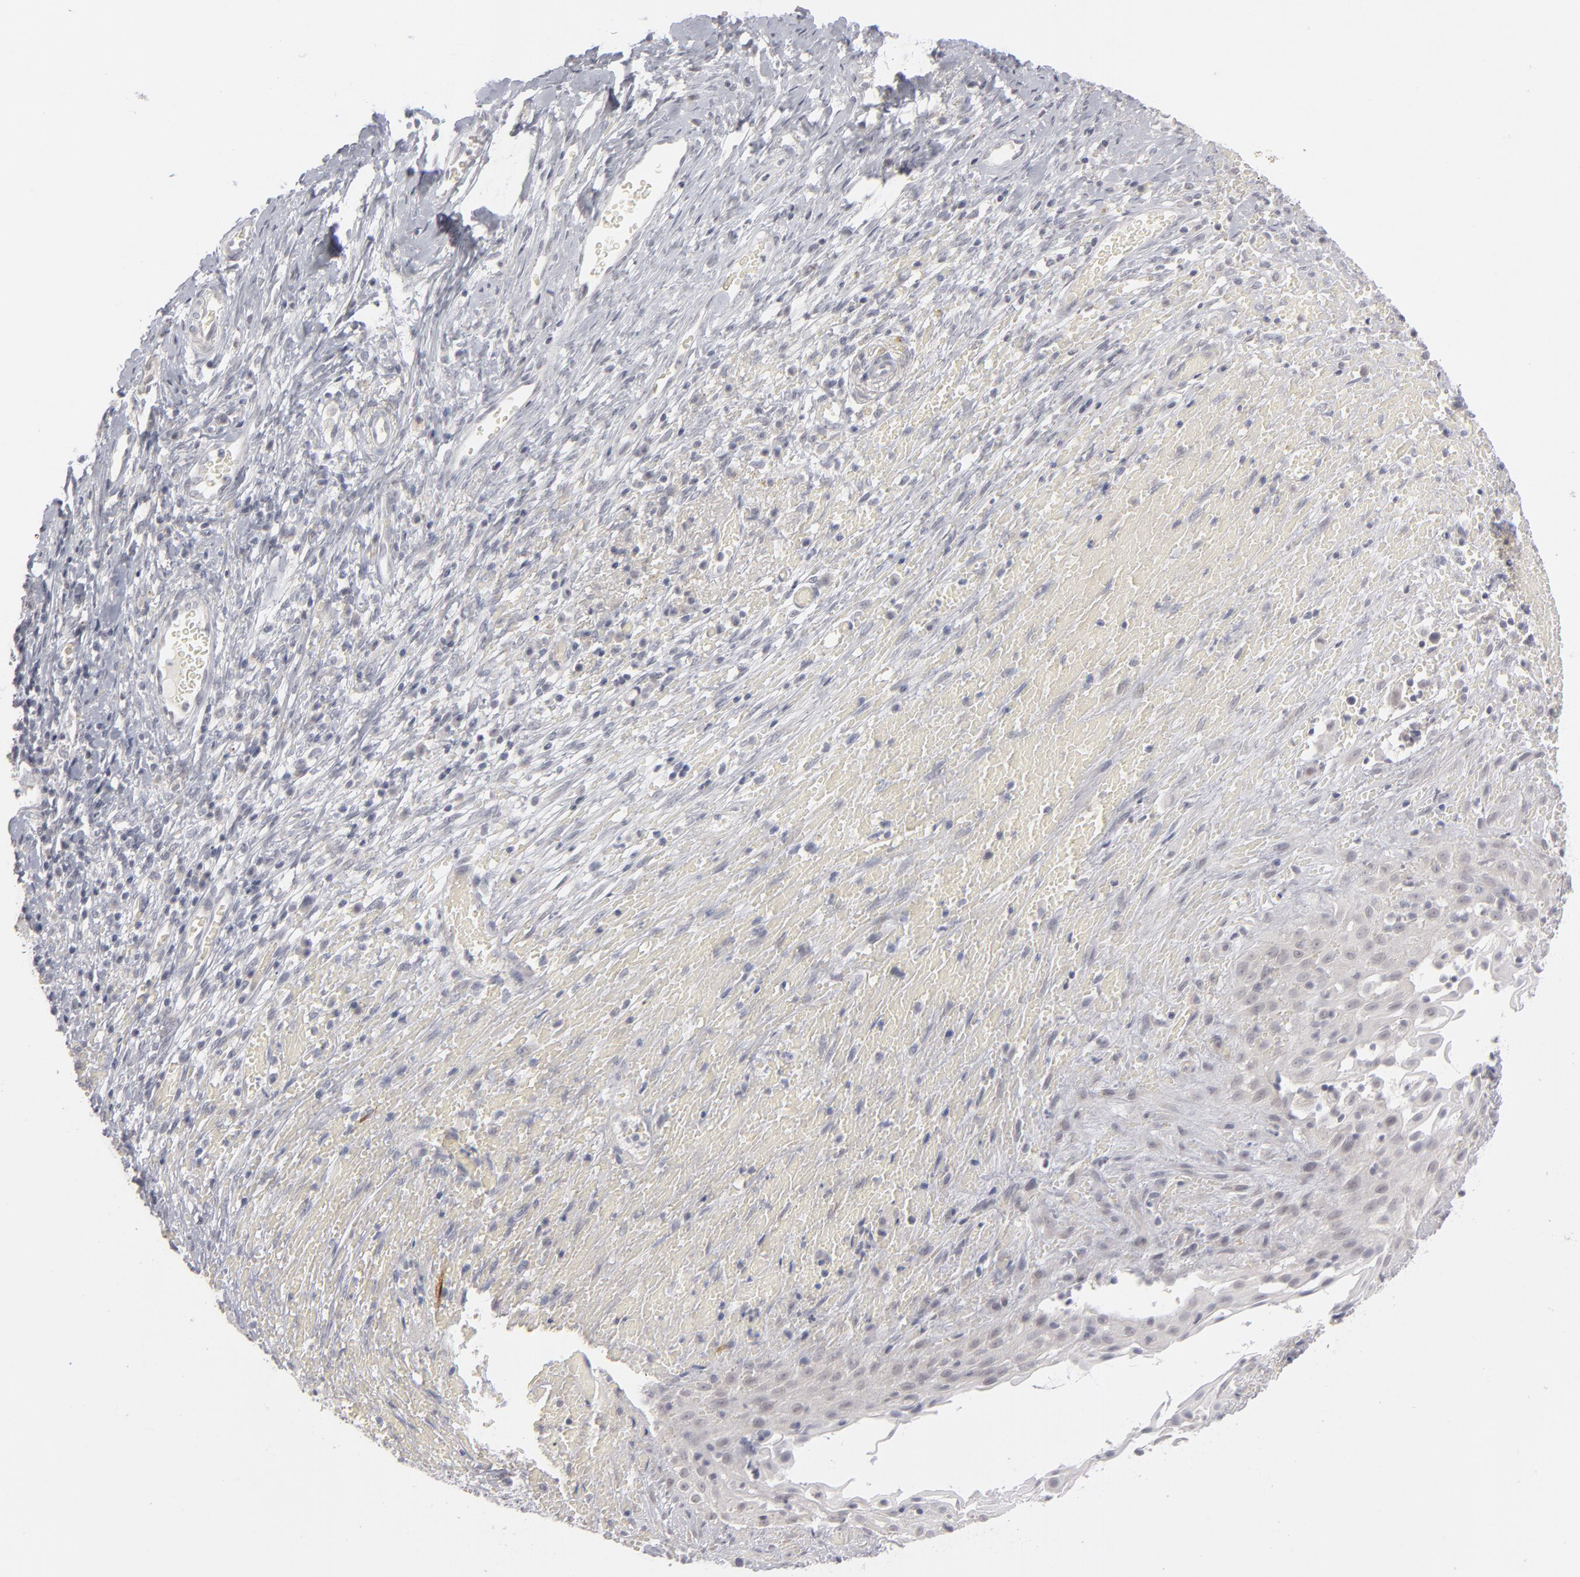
{"staining": {"intensity": "negative", "quantity": "none", "location": "none"}, "tissue": "cervical cancer", "cell_type": "Tumor cells", "image_type": "cancer", "snomed": [{"axis": "morphology", "description": "Normal tissue, NOS"}, {"axis": "morphology", "description": "Squamous cell carcinoma, NOS"}, {"axis": "topography", "description": "Cervix"}], "caption": "High power microscopy micrograph of an immunohistochemistry (IHC) histopathology image of cervical squamous cell carcinoma, revealing no significant expression in tumor cells. (DAB (3,3'-diaminobenzidine) IHC visualized using brightfield microscopy, high magnification).", "gene": "KIAA1210", "patient": {"sex": "female", "age": 67}}